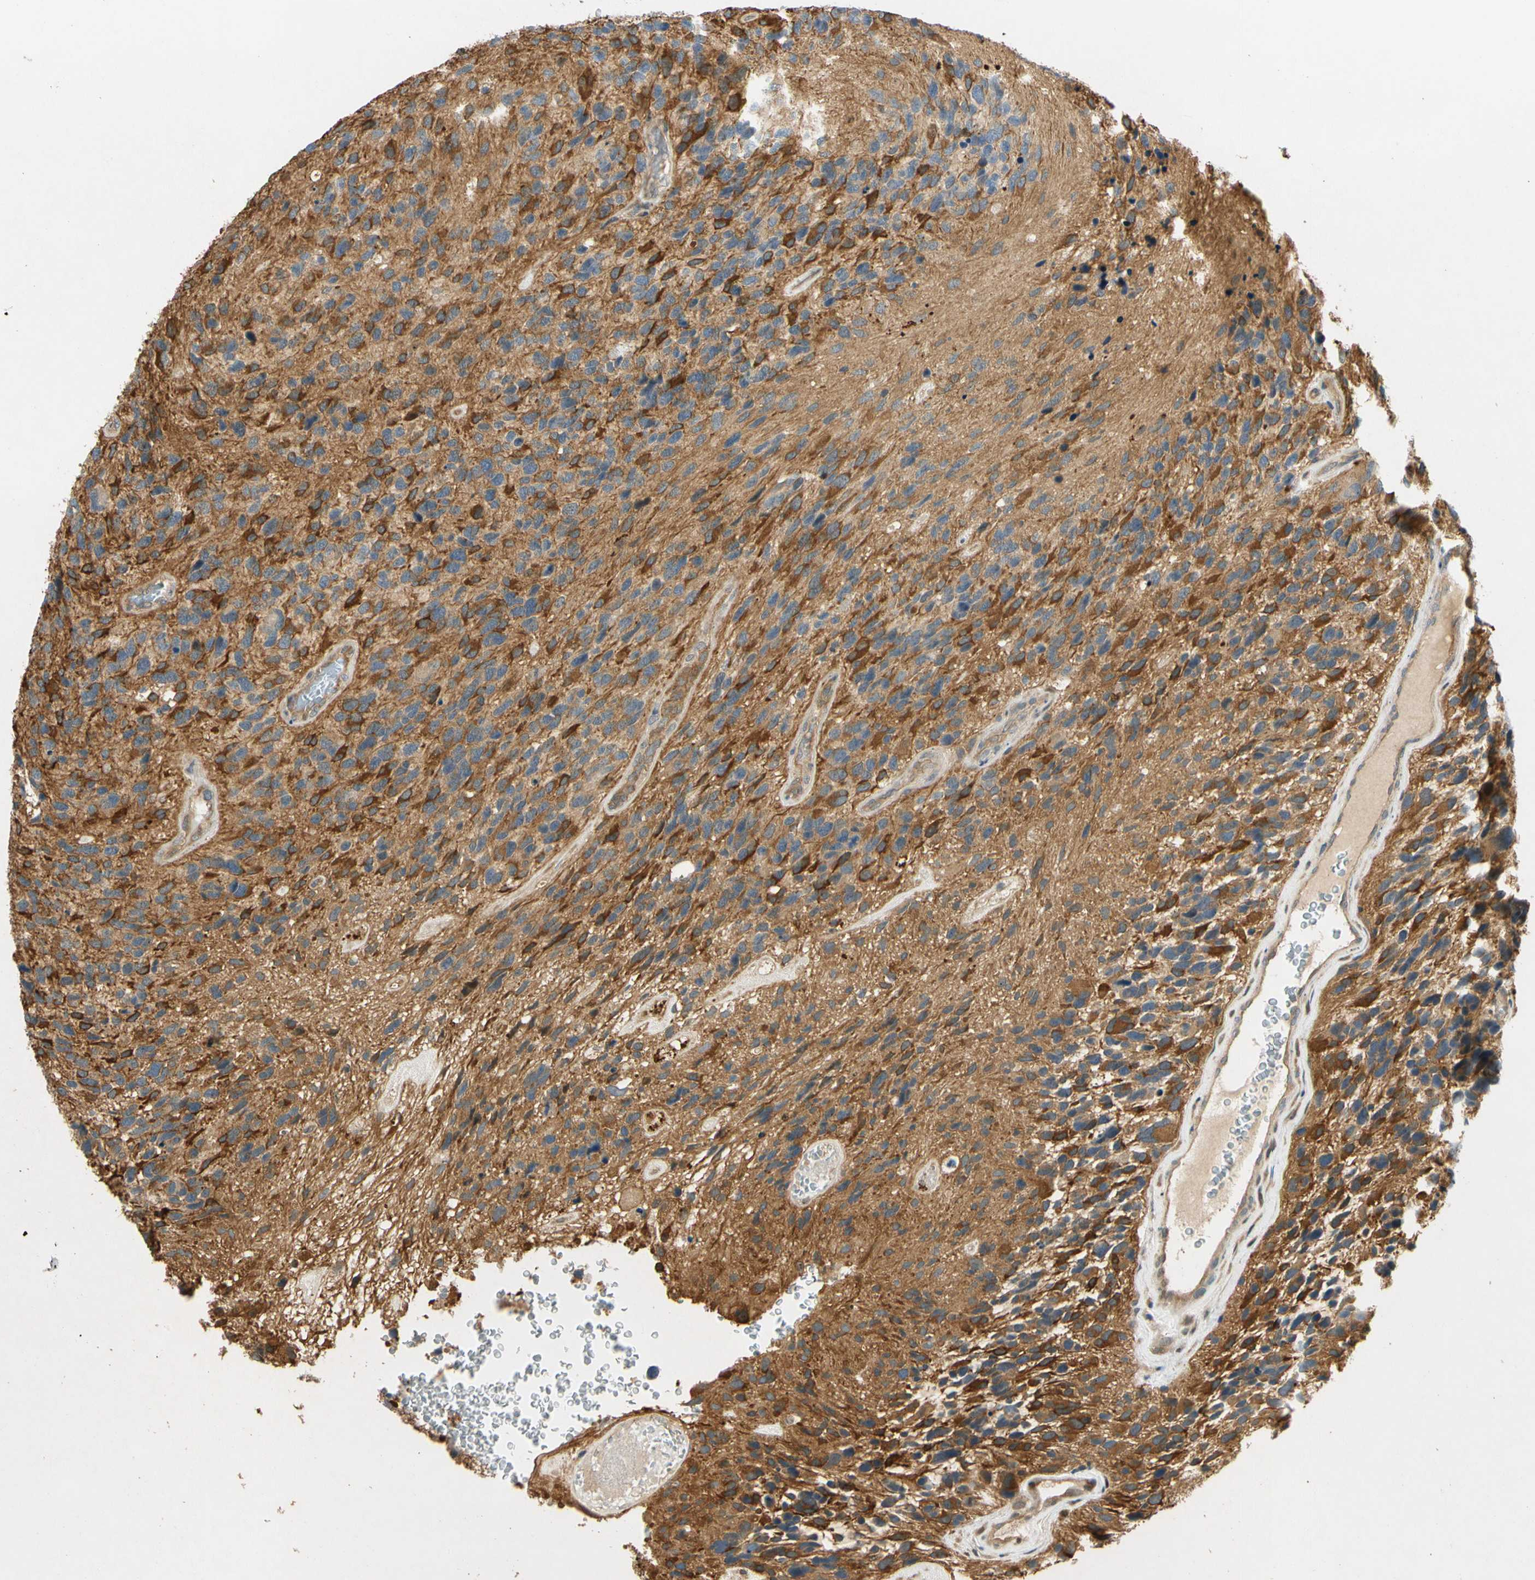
{"staining": {"intensity": "strong", "quantity": "25%-75%", "location": "cytoplasmic/membranous"}, "tissue": "glioma", "cell_type": "Tumor cells", "image_type": "cancer", "snomed": [{"axis": "morphology", "description": "Glioma, malignant, High grade"}, {"axis": "topography", "description": "Brain"}], "caption": "High-grade glioma (malignant) stained for a protein (brown) demonstrates strong cytoplasmic/membranous positive staining in approximately 25%-75% of tumor cells.", "gene": "GATD1", "patient": {"sex": "female", "age": 58}}